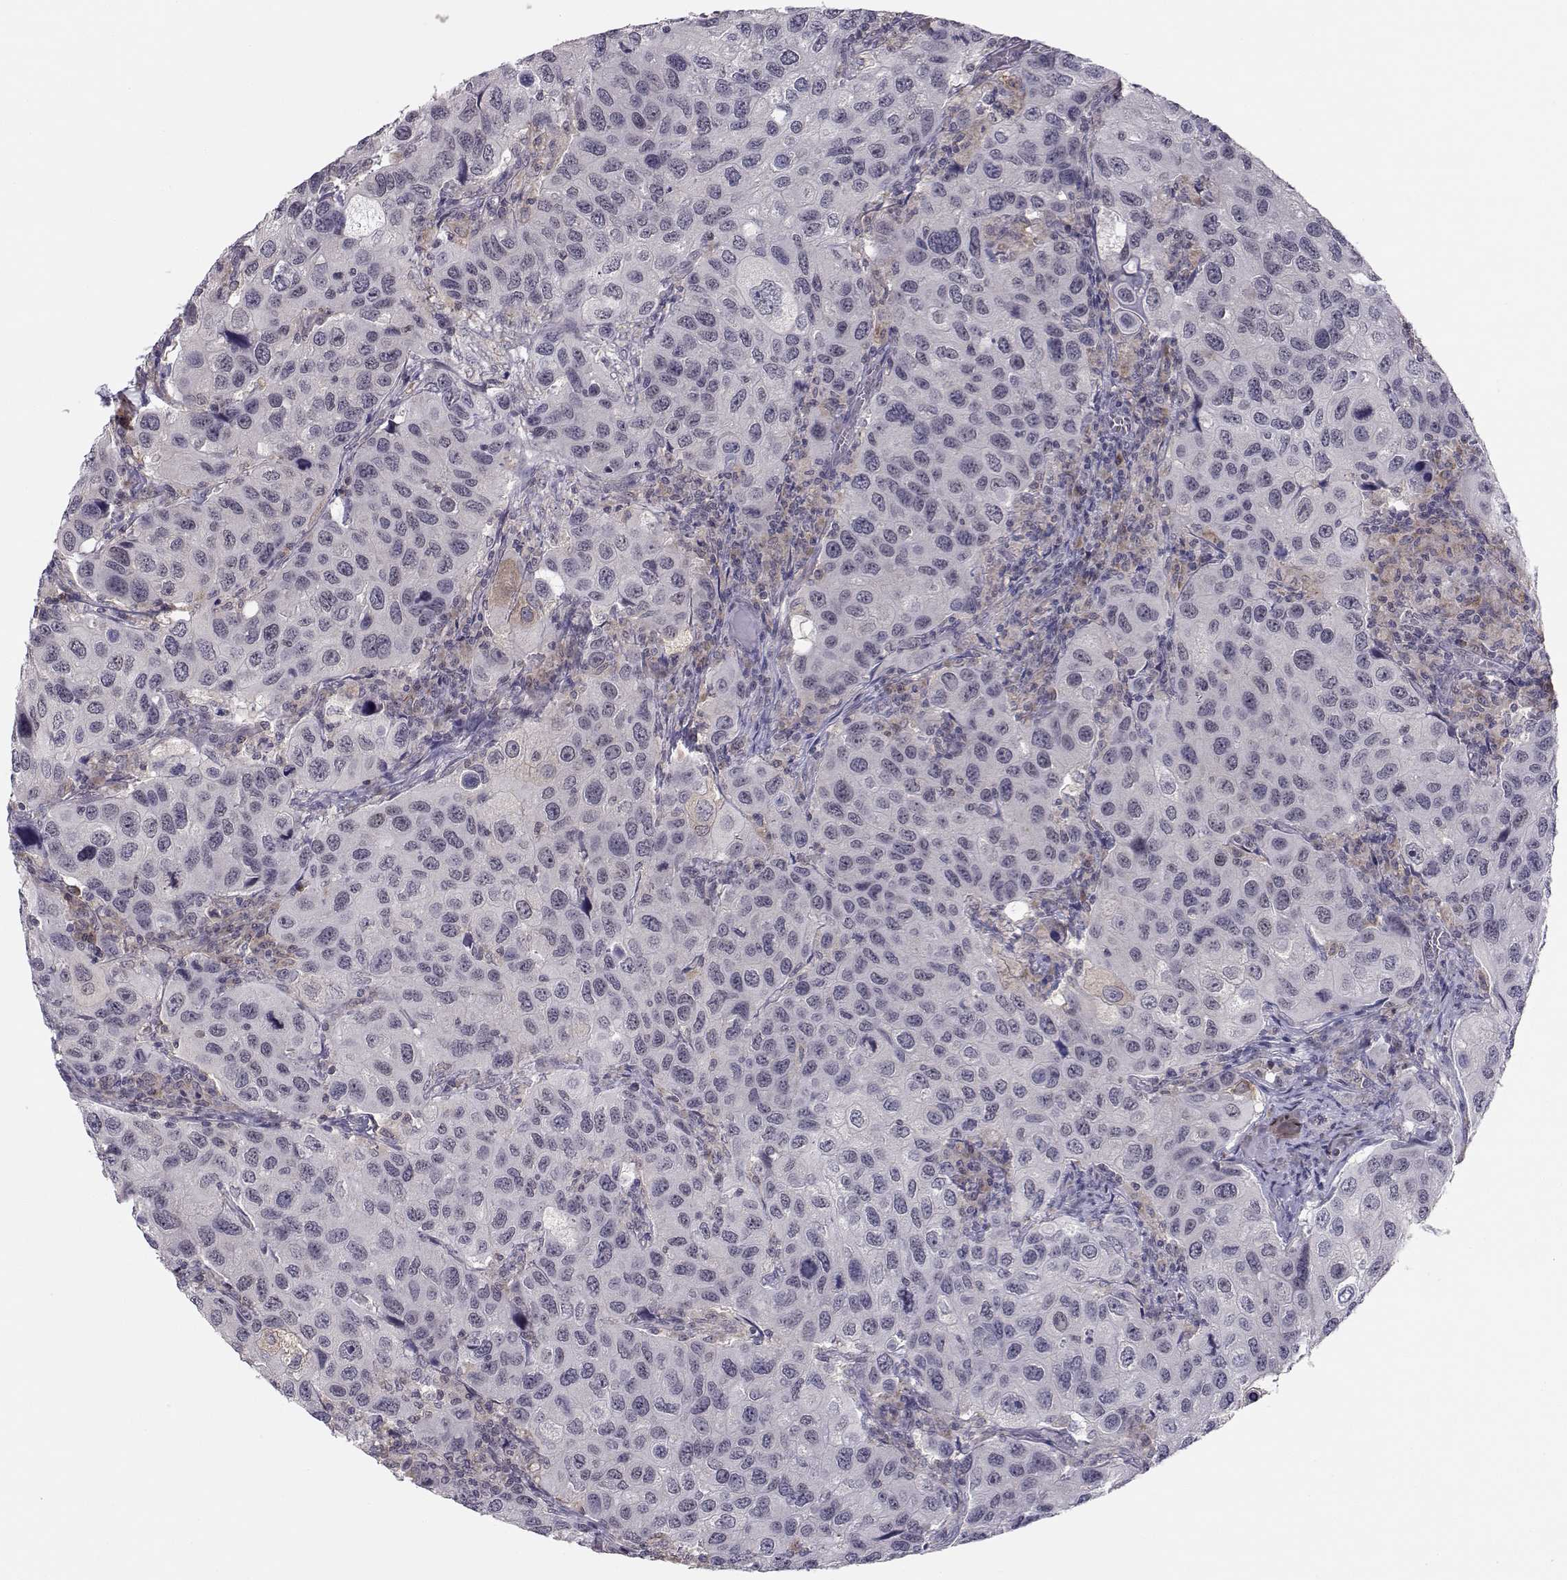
{"staining": {"intensity": "negative", "quantity": "none", "location": "none"}, "tissue": "urothelial cancer", "cell_type": "Tumor cells", "image_type": "cancer", "snomed": [{"axis": "morphology", "description": "Urothelial carcinoma, High grade"}, {"axis": "topography", "description": "Urinary bladder"}], "caption": "Protein analysis of urothelial carcinoma (high-grade) exhibits no significant staining in tumor cells. (DAB immunohistochemistry visualized using brightfield microscopy, high magnification).", "gene": "KIF13B", "patient": {"sex": "male", "age": 79}}